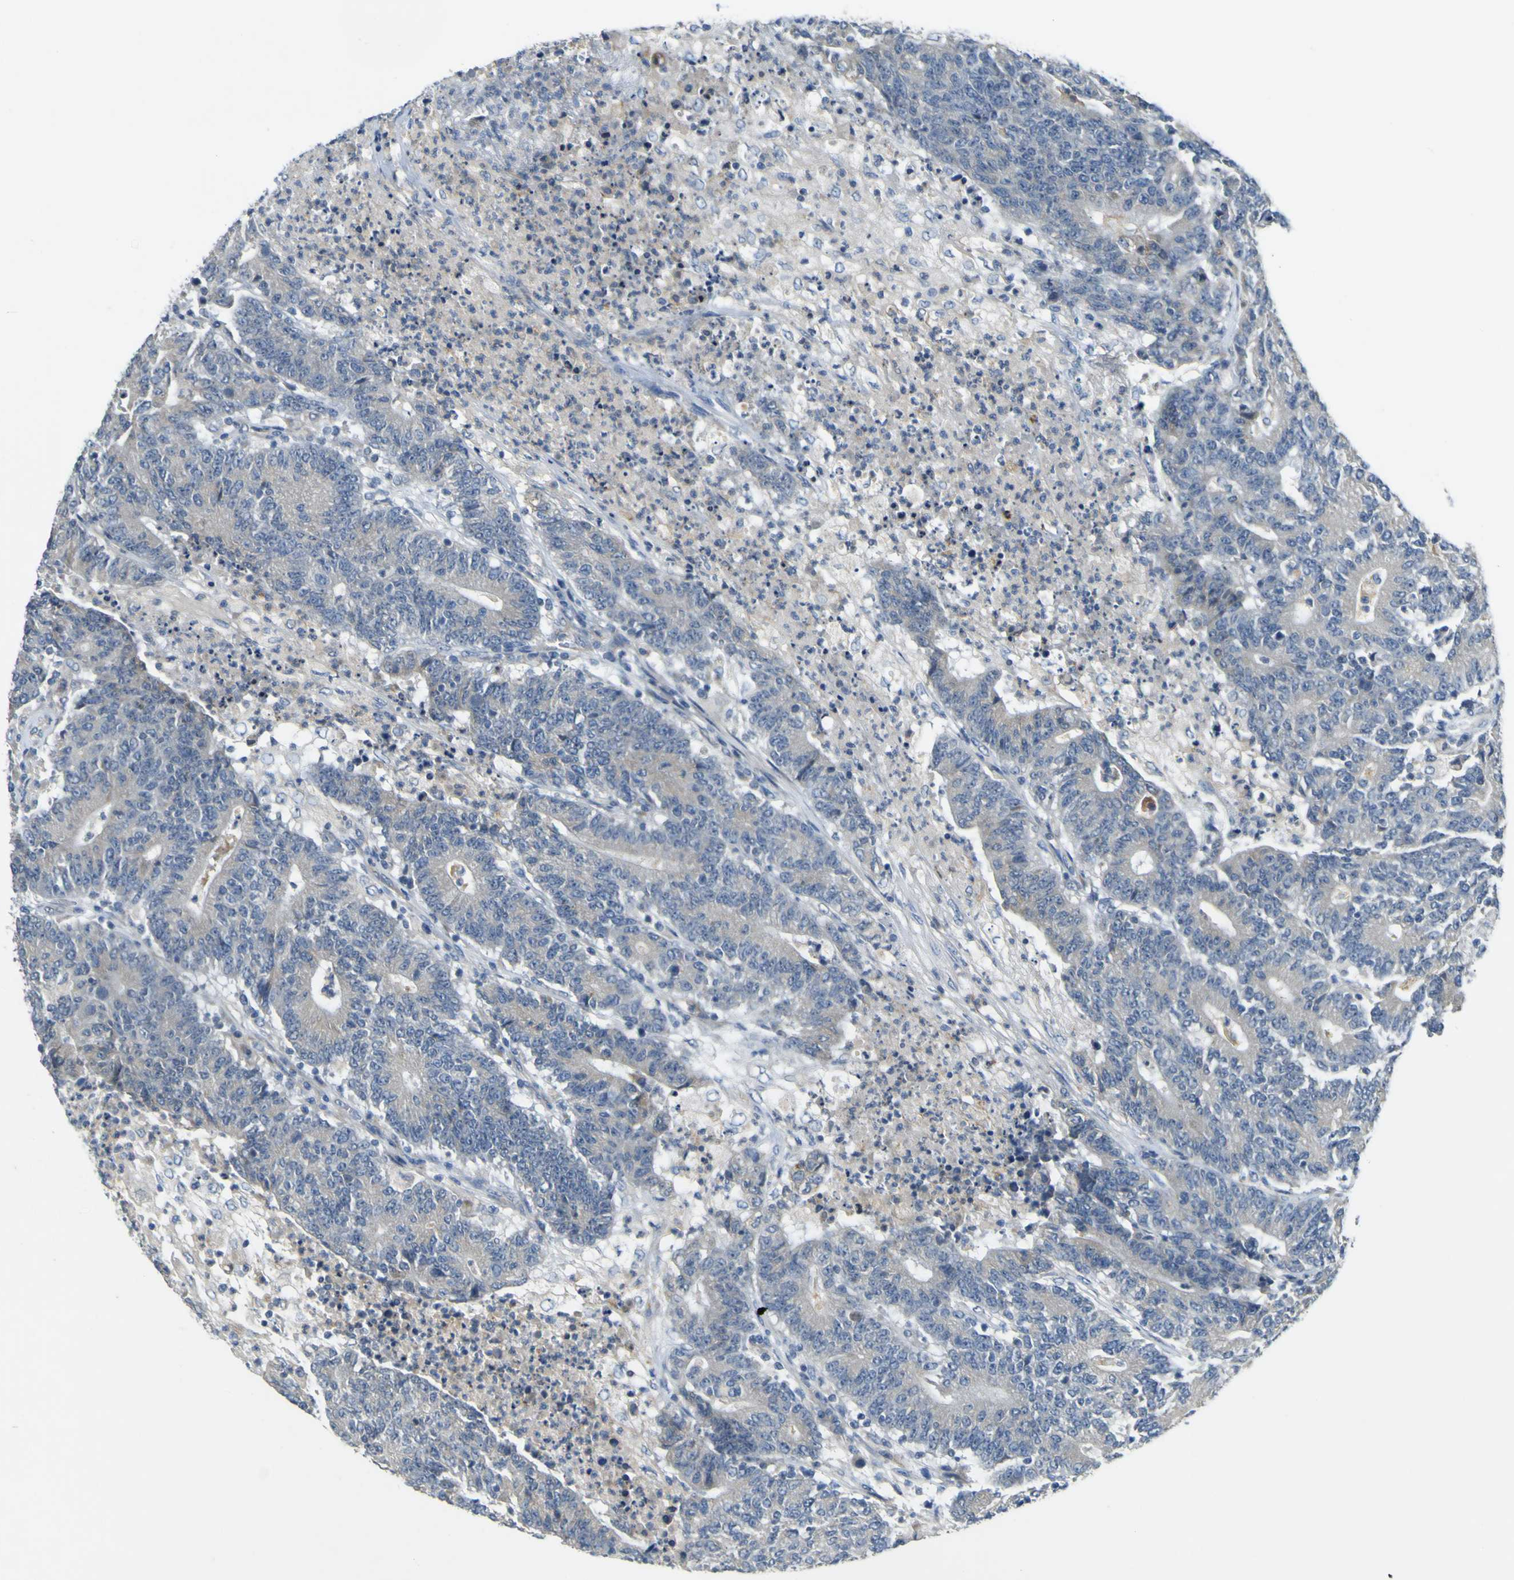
{"staining": {"intensity": "weak", "quantity": "<25%", "location": "cytoplasmic/membranous"}, "tissue": "colorectal cancer", "cell_type": "Tumor cells", "image_type": "cancer", "snomed": [{"axis": "morphology", "description": "Normal tissue, NOS"}, {"axis": "morphology", "description": "Adenocarcinoma, NOS"}, {"axis": "topography", "description": "Colon"}], "caption": "An IHC image of colorectal adenocarcinoma is shown. There is no staining in tumor cells of colorectal adenocarcinoma.", "gene": "LDLR", "patient": {"sex": "female", "age": 75}}